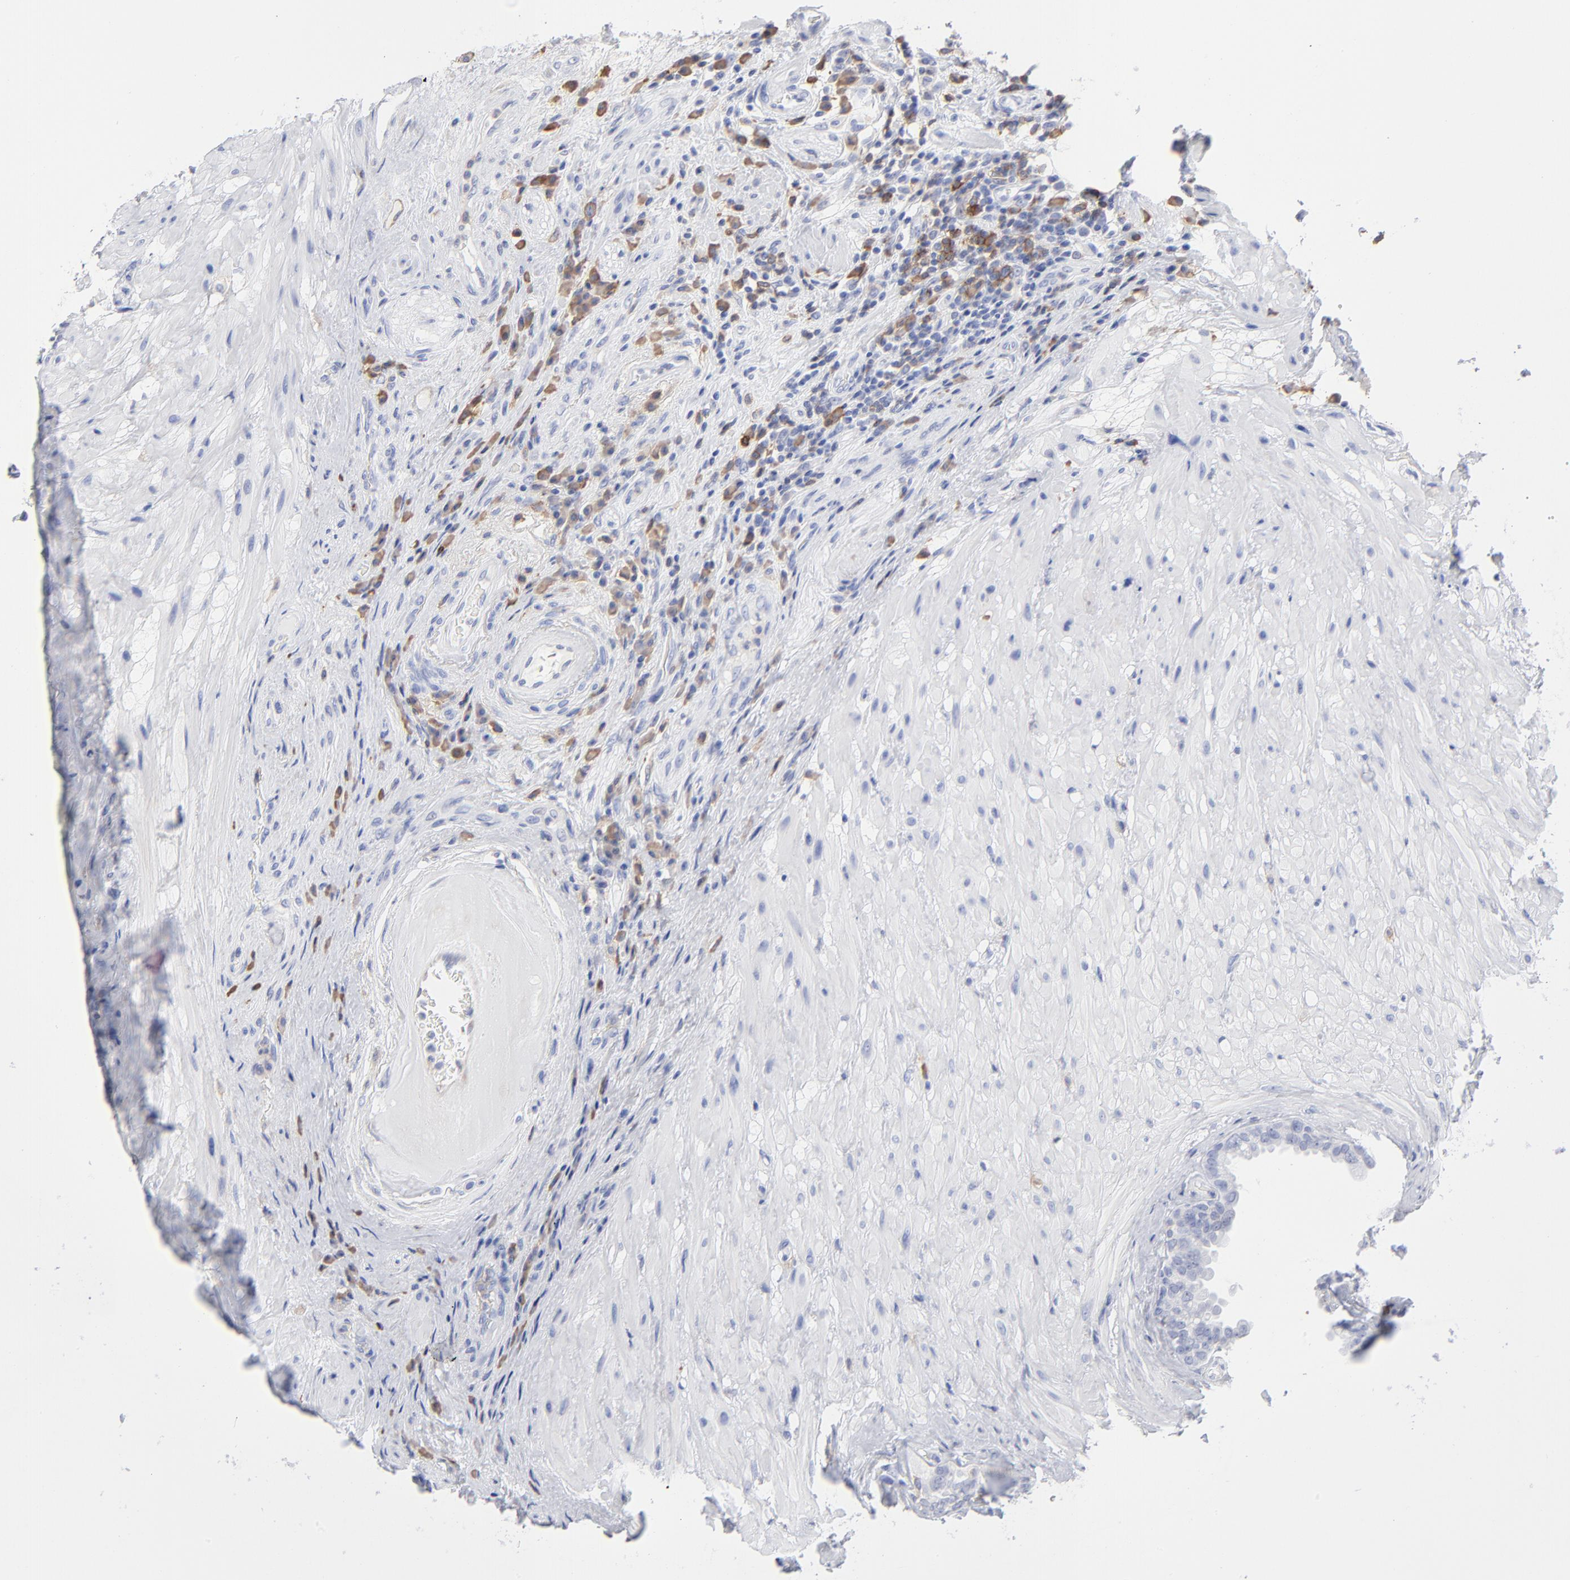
{"staining": {"intensity": "negative", "quantity": "none", "location": "none"}, "tissue": "seminal vesicle", "cell_type": "Glandular cells", "image_type": "normal", "snomed": [{"axis": "morphology", "description": "Normal tissue, NOS"}, {"axis": "topography", "description": "Seminal veicle"}], "caption": "This image is of unremarkable seminal vesicle stained with immunohistochemistry (IHC) to label a protein in brown with the nuclei are counter-stained blue. There is no expression in glandular cells. Nuclei are stained in blue.", "gene": "LAT2", "patient": {"sex": "male", "age": 61}}